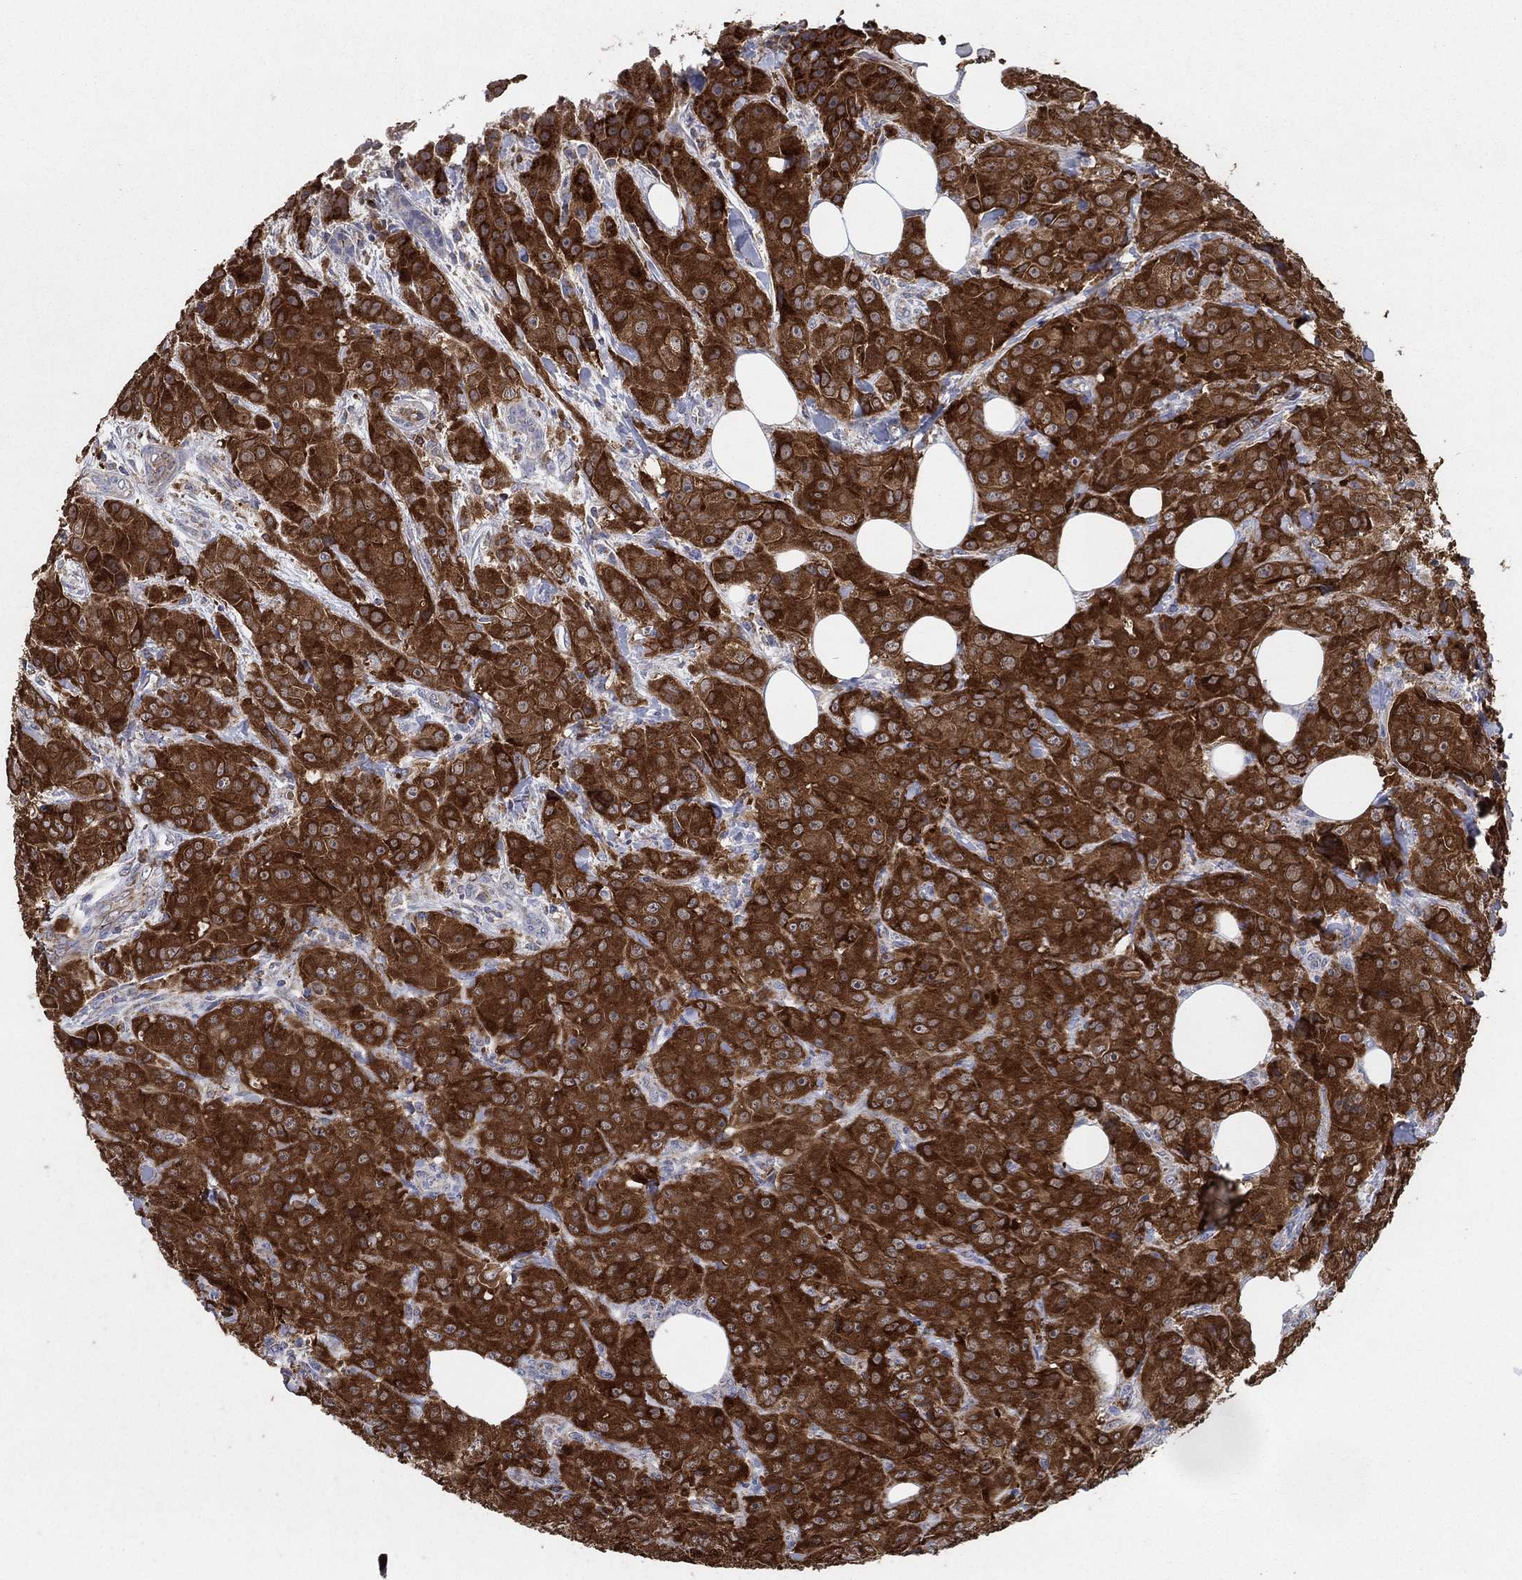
{"staining": {"intensity": "strong", "quantity": ">75%", "location": "cytoplasmic/membranous"}, "tissue": "breast cancer", "cell_type": "Tumor cells", "image_type": "cancer", "snomed": [{"axis": "morphology", "description": "Duct carcinoma"}, {"axis": "topography", "description": "Breast"}], "caption": "Immunohistochemistry staining of breast cancer (intraductal carcinoma), which displays high levels of strong cytoplasmic/membranous expression in approximately >75% of tumor cells indicating strong cytoplasmic/membranous protein expression. The staining was performed using DAB (brown) for protein detection and nuclei were counterstained in hematoxylin (blue).", "gene": "HID1", "patient": {"sex": "female", "age": 43}}